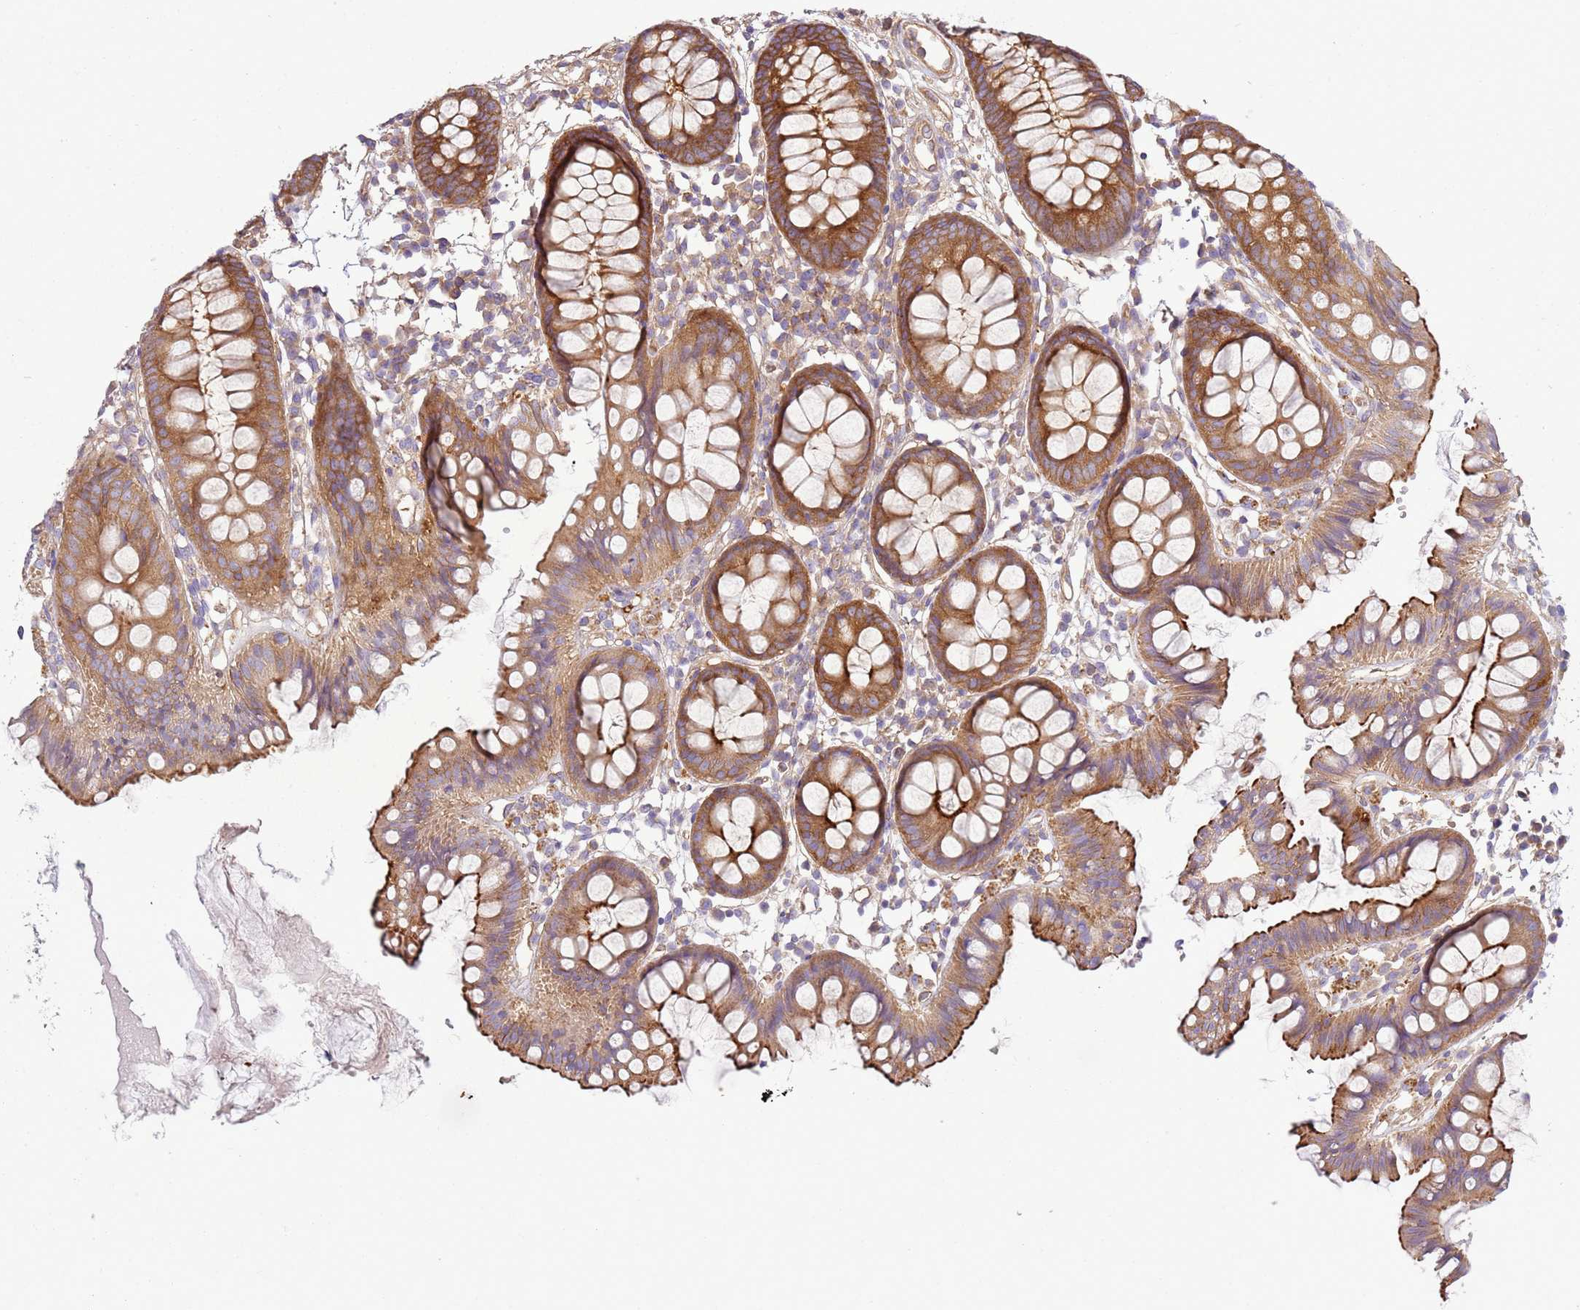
{"staining": {"intensity": "moderate", "quantity": ">75%", "location": "cytoplasmic/membranous"}, "tissue": "colon", "cell_type": "Endothelial cells", "image_type": "normal", "snomed": [{"axis": "morphology", "description": "Normal tissue, NOS"}, {"axis": "topography", "description": "Colon"}], "caption": "There is medium levels of moderate cytoplasmic/membranous staining in endothelial cells of benign colon, as demonstrated by immunohistochemical staining (brown color).", "gene": "SNX21", "patient": {"sex": "female", "age": 84}}